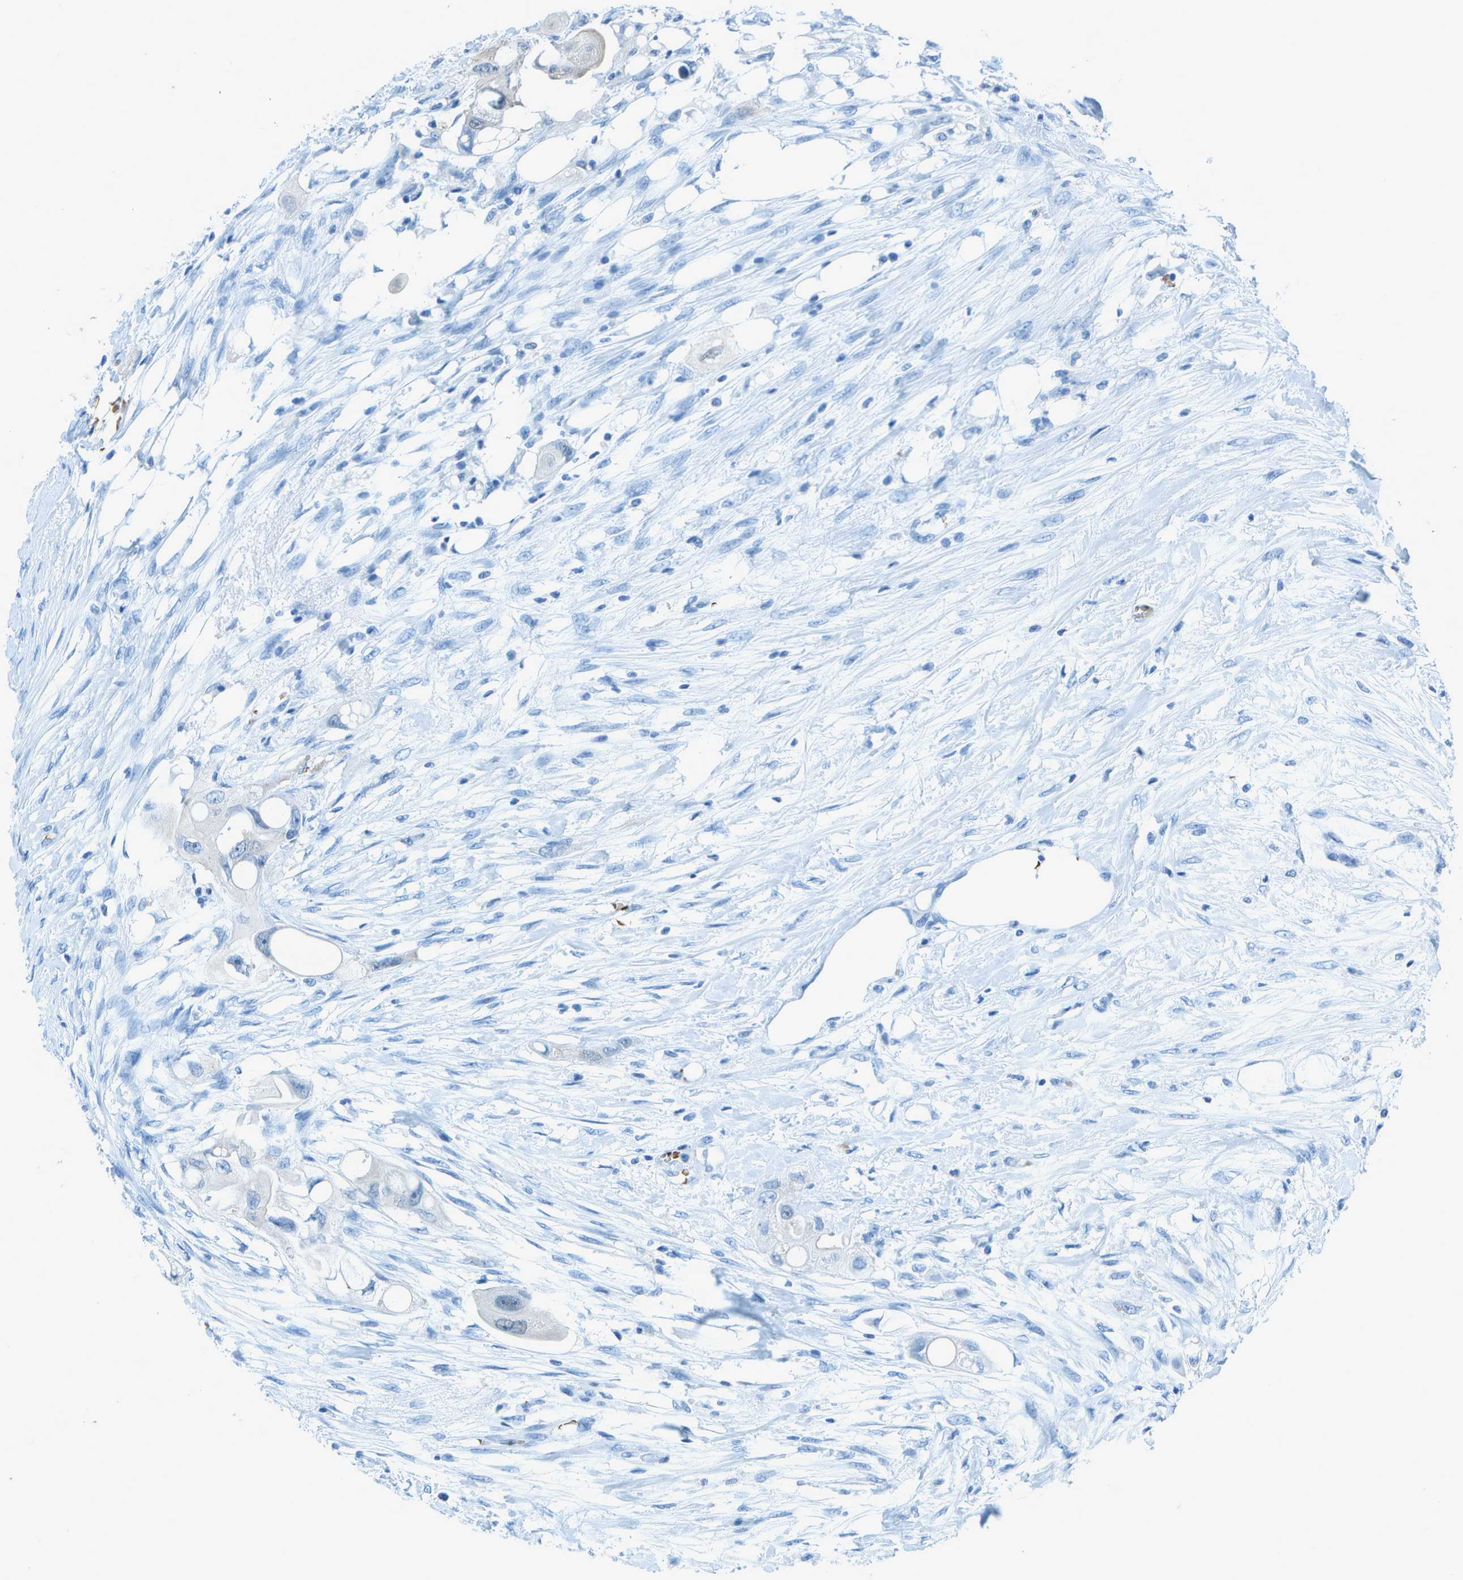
{"staining": {"intensity": "negative", "quantity": "none", "location": "none"}, "tissue": "colorectal cancer", "cell_type": "Tumor cells", "image_type": "cancer", "snomed": [{"axis": "morphology", "description": "Adenocarcinoma, NOS"}, {"axis": "topography", "description": "Colon"}], "caption": "The image demonstrates no significant expression in tumor cells of colorectal cancer (adenocarcinoma). (IHC, brightfield microscopy, high magnification).", "gene": "ASL", "patient": {"sex": "female", "age": 57}}